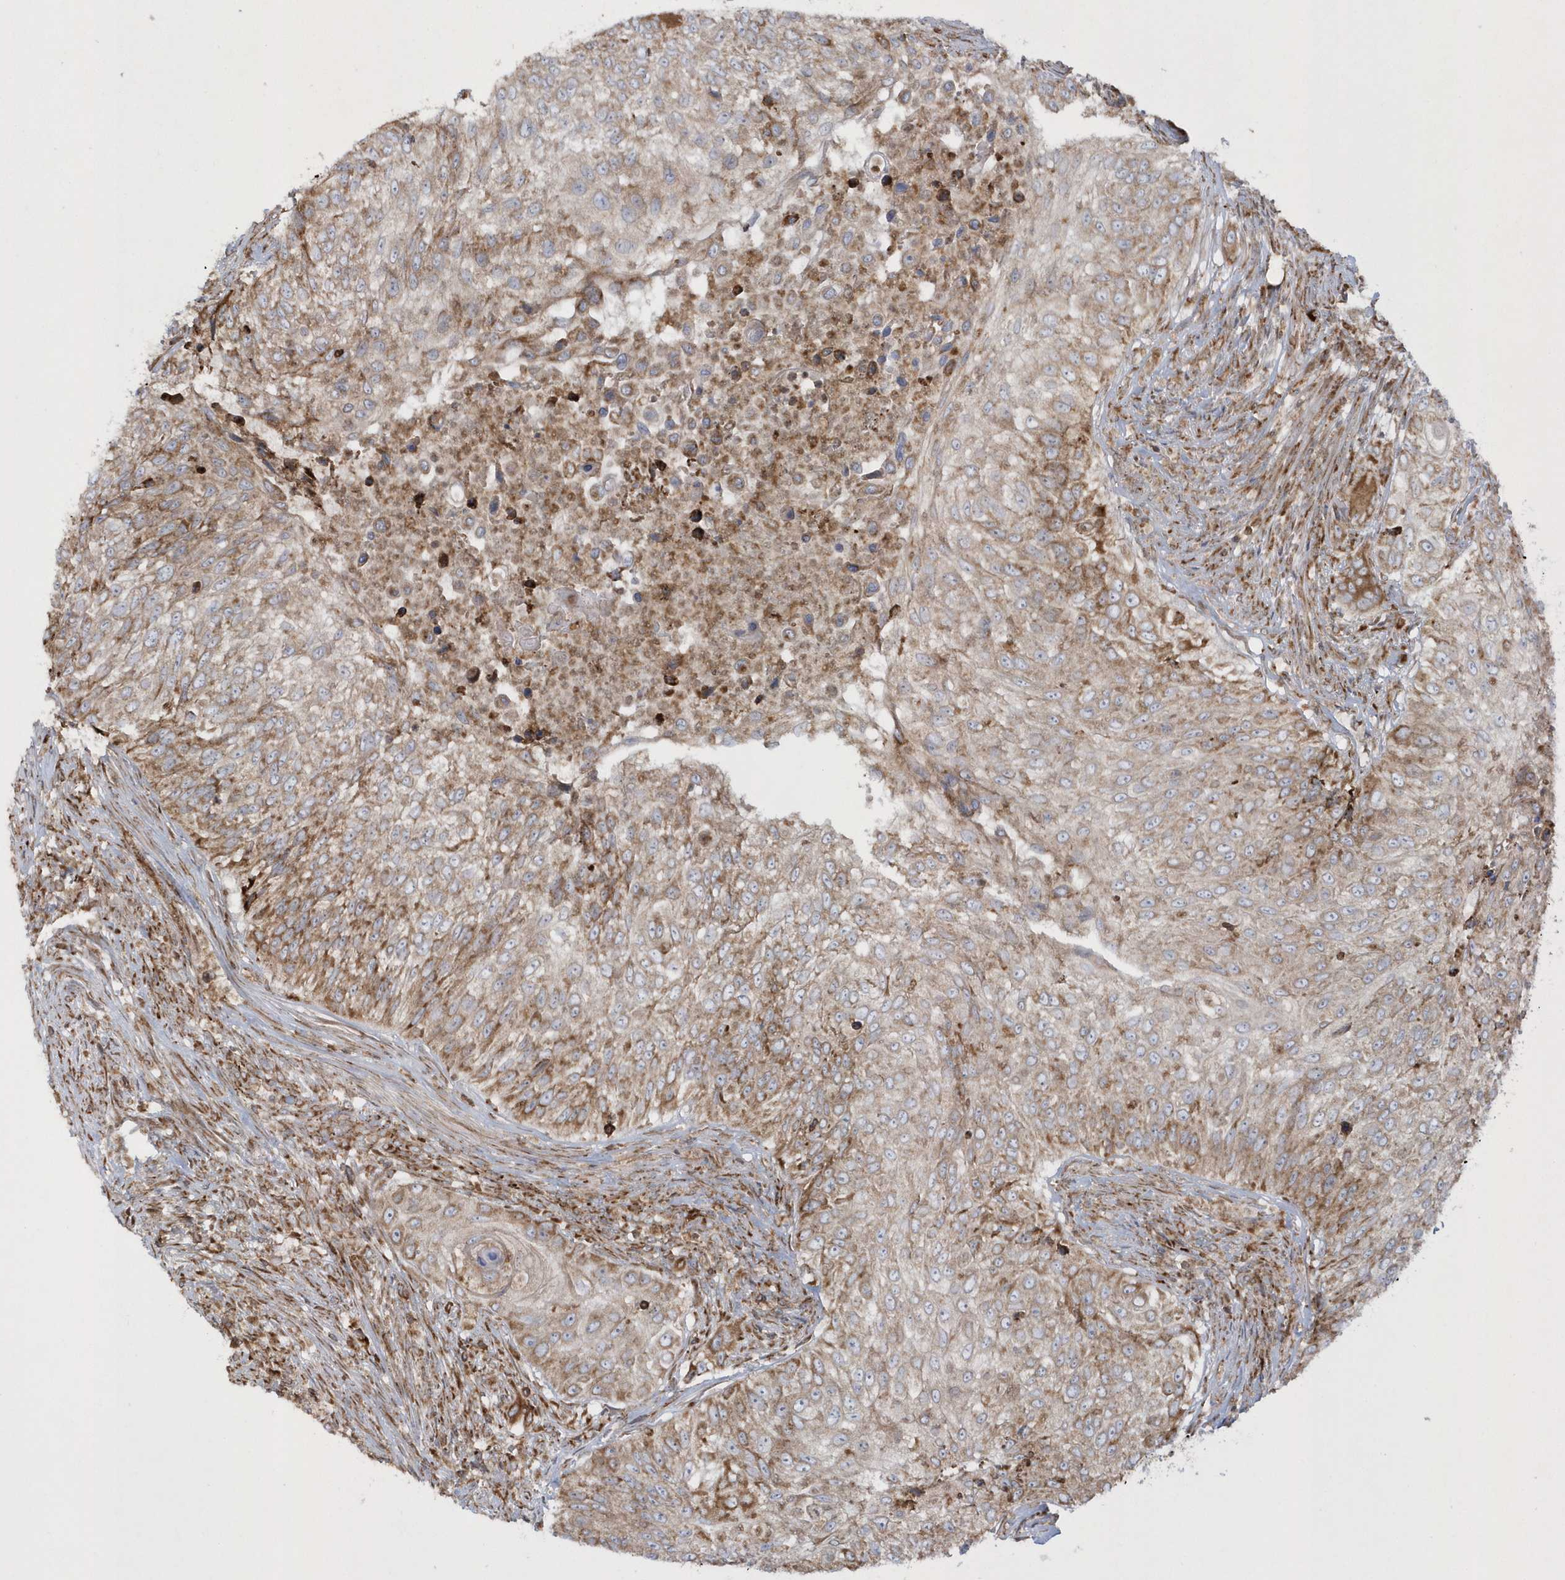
{"staining": {"intensity": "moderate", "quantity": ">75%", "location": "cytoplasmic/membranous"}, "tissue": "urothelial cancer", "cell_type": "Tumor cells", "image_type": "cancer", "snomed": [{"axis": "morphology", "description": "Urothelial carcinoma, High grade"}, {"axis": "topography", "description": "Urinary bladder"}], "caption": "Moderate cytoplasmic/membranous protein staining is present in approximately >75% of tumor cells in urothelial carcinoma (high-grade). The staining is performed using DAB (3,3'-diaminobenzidine) brown chromogen to label protein expression. The nuclei are counter-stained blue using hematoxylin.", "gene": "SH3BP2", "patient": {"sex": "female", "age": 60}}